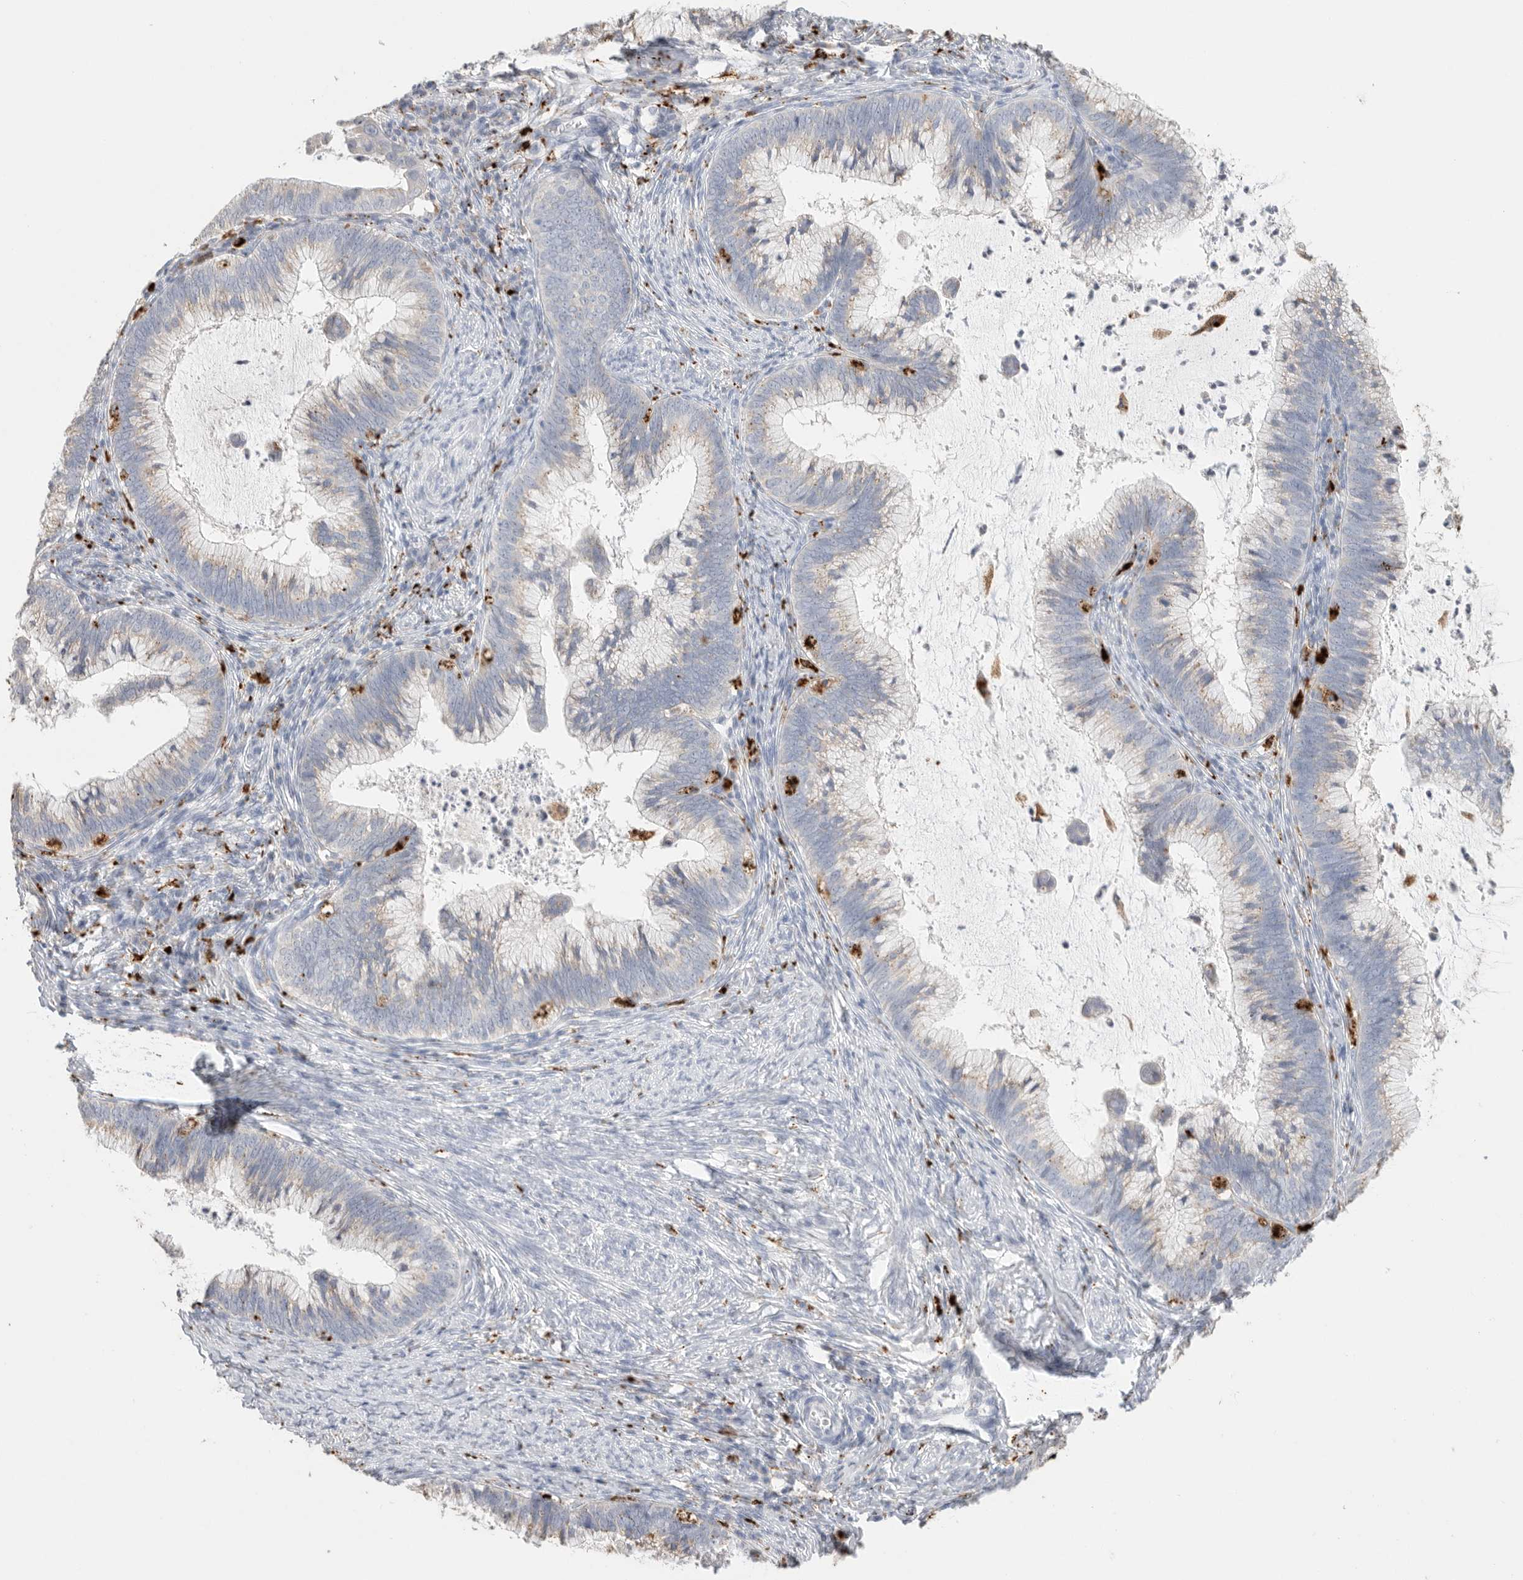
{"staining": {"intensity": "weak", "quantity": "25%-75%", "location": "cytoplasmic/membranous"}, "tissue": "cervical cancer", "cell_type": "Tumor cells", "image_type": "cancer", "snomed": [{"axis": "morphology", "description": "Adenocarcinoma, NOS"}, {"axis": "topography", "description": "Cervix"}], "caption": "Brown immunohistochemical staining in human adenocarcinoma (cervical) displays weak cytoplasmic/membranous positivity in about 25%-75% of tumor cells.", "gene": "GGH", "patient": {"sex": "female", "age": 36}}